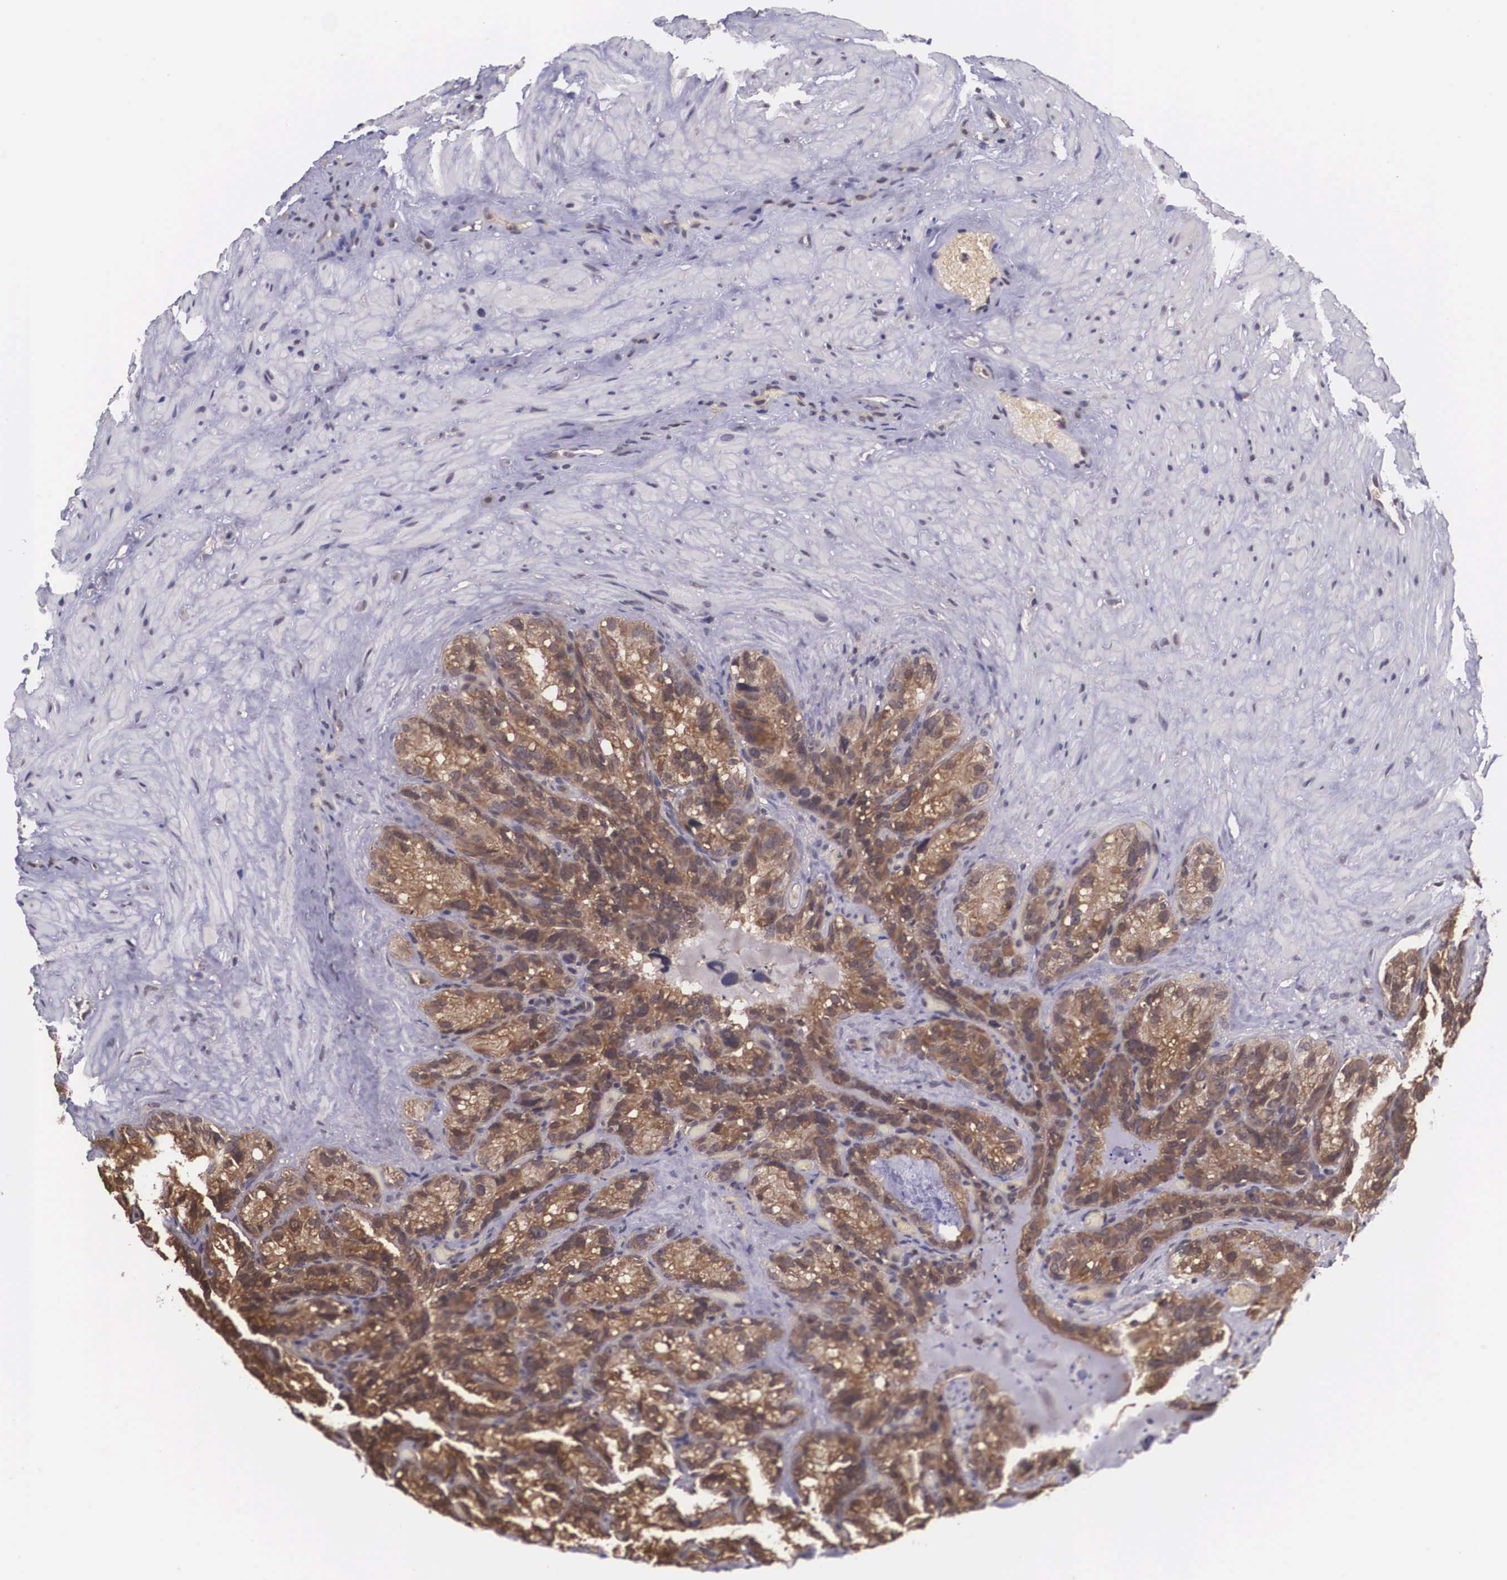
{"staining": {"intensity": "strong", "quantity": ">75%", "location": "cytoplasmic/membranous"}, "tissue": "seminal vesicle", "cell_type": "Glandular cells", "image_type": "normal", "snomed": [{"axis": "morphology", "description": "Normal tissue, NOS"}, {"axis": "topography", "description": "Seminal veicle"}], "caption": "Immunohistochemical staining of normal human seminal vesicle exhibits strong cytoplasmic/membranous protein staining in about >75% of glandular cells.", "gene": "VASH1", "patient": {"sex": "male", "age": 63}}